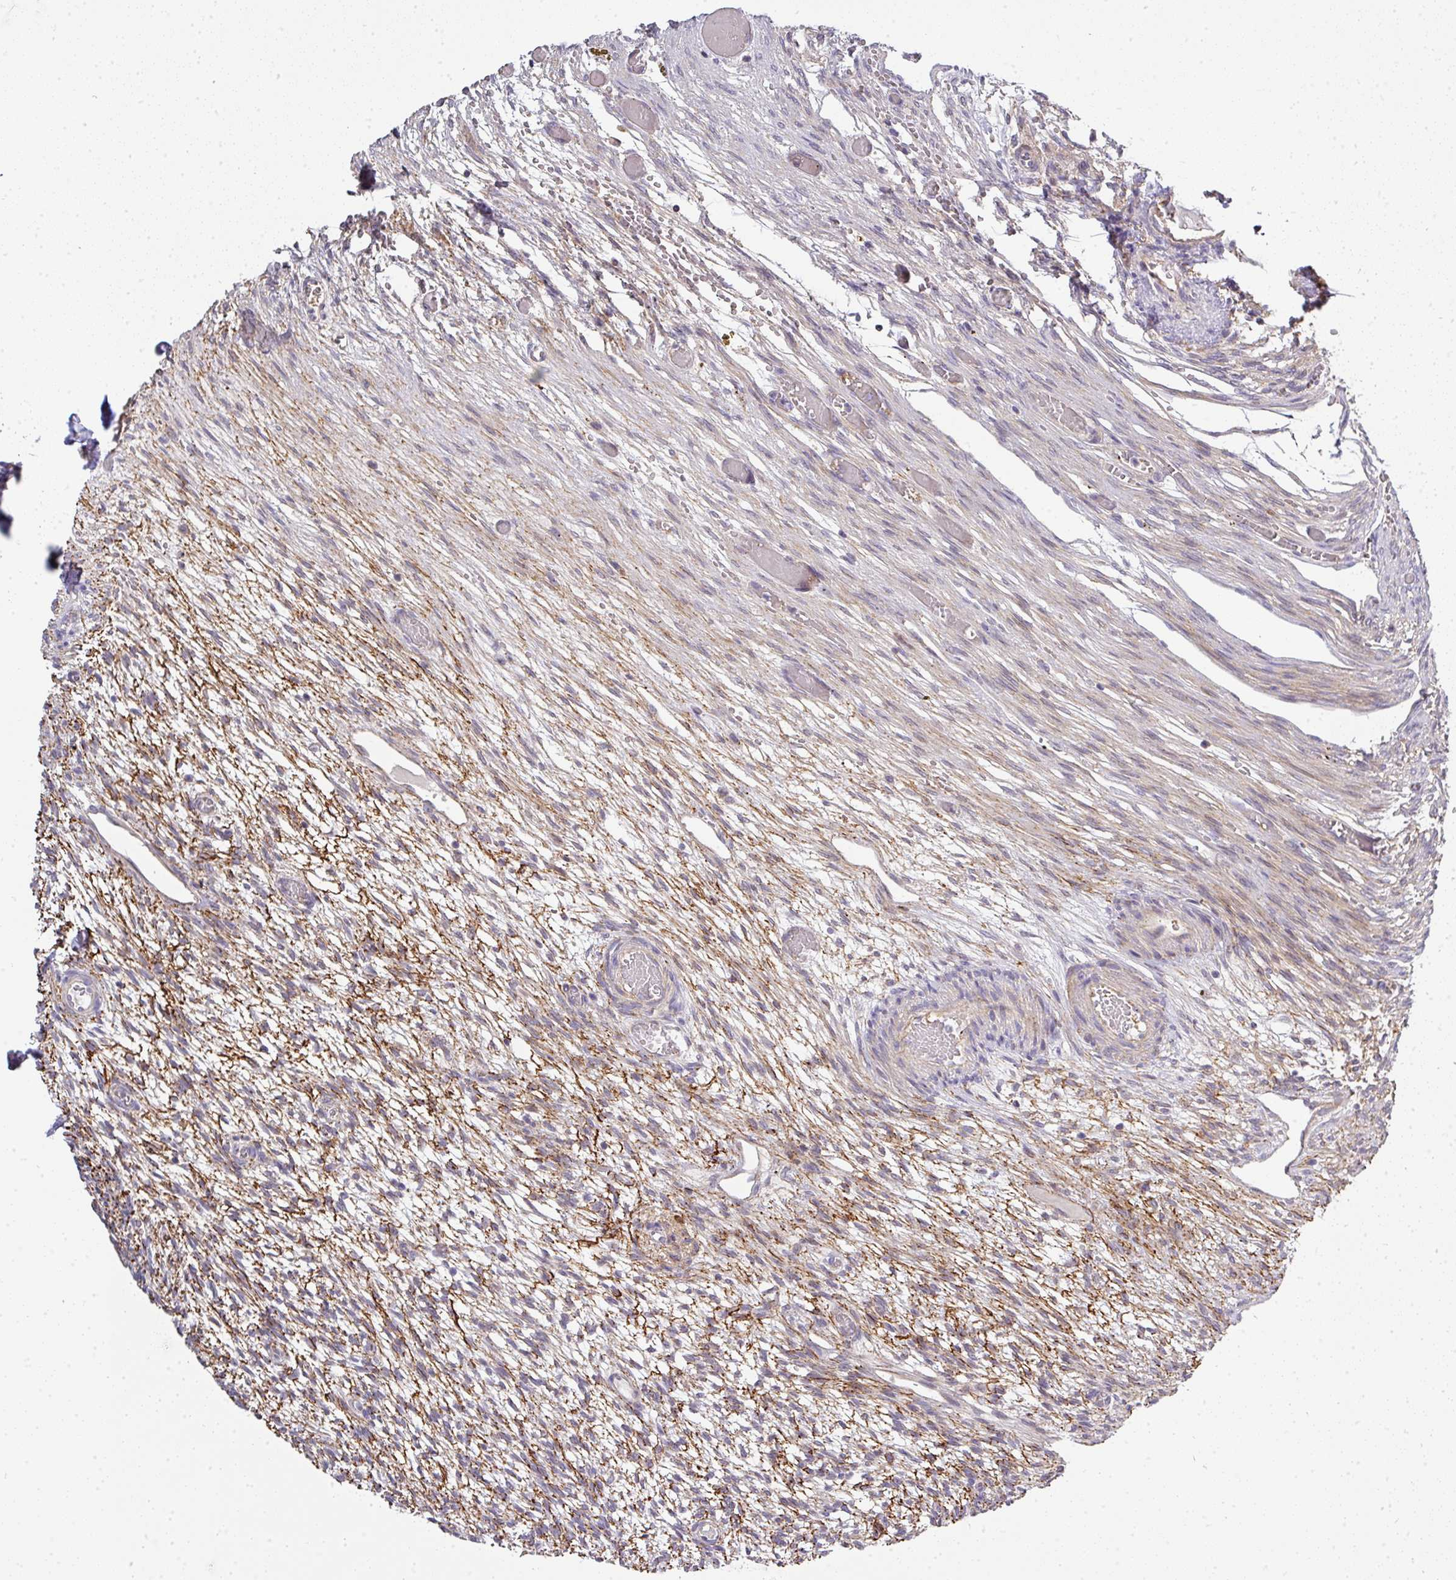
{"staining": {"intensity": "weak", "quantity": ">75%", "location": "cytoplasmic/membranous"}, "tissue": "ovary", "cell_type": "Follicle cells", "image_type": "normal", "snomed": [{"axis": "morphology", "description": "Normal tissue, NOS"}, {"axis": "topography", "description": "Ovary"}], "caption": "Brown immunohistochemical staining in benign human ovary reveals weak cytoplasmic/membranous positivity in approximately >75% of follicle cells. (IHC, brightfield microscopy, high magnification).", "gene": "STK35", "patient": {"sex": "female", "age": 67}}